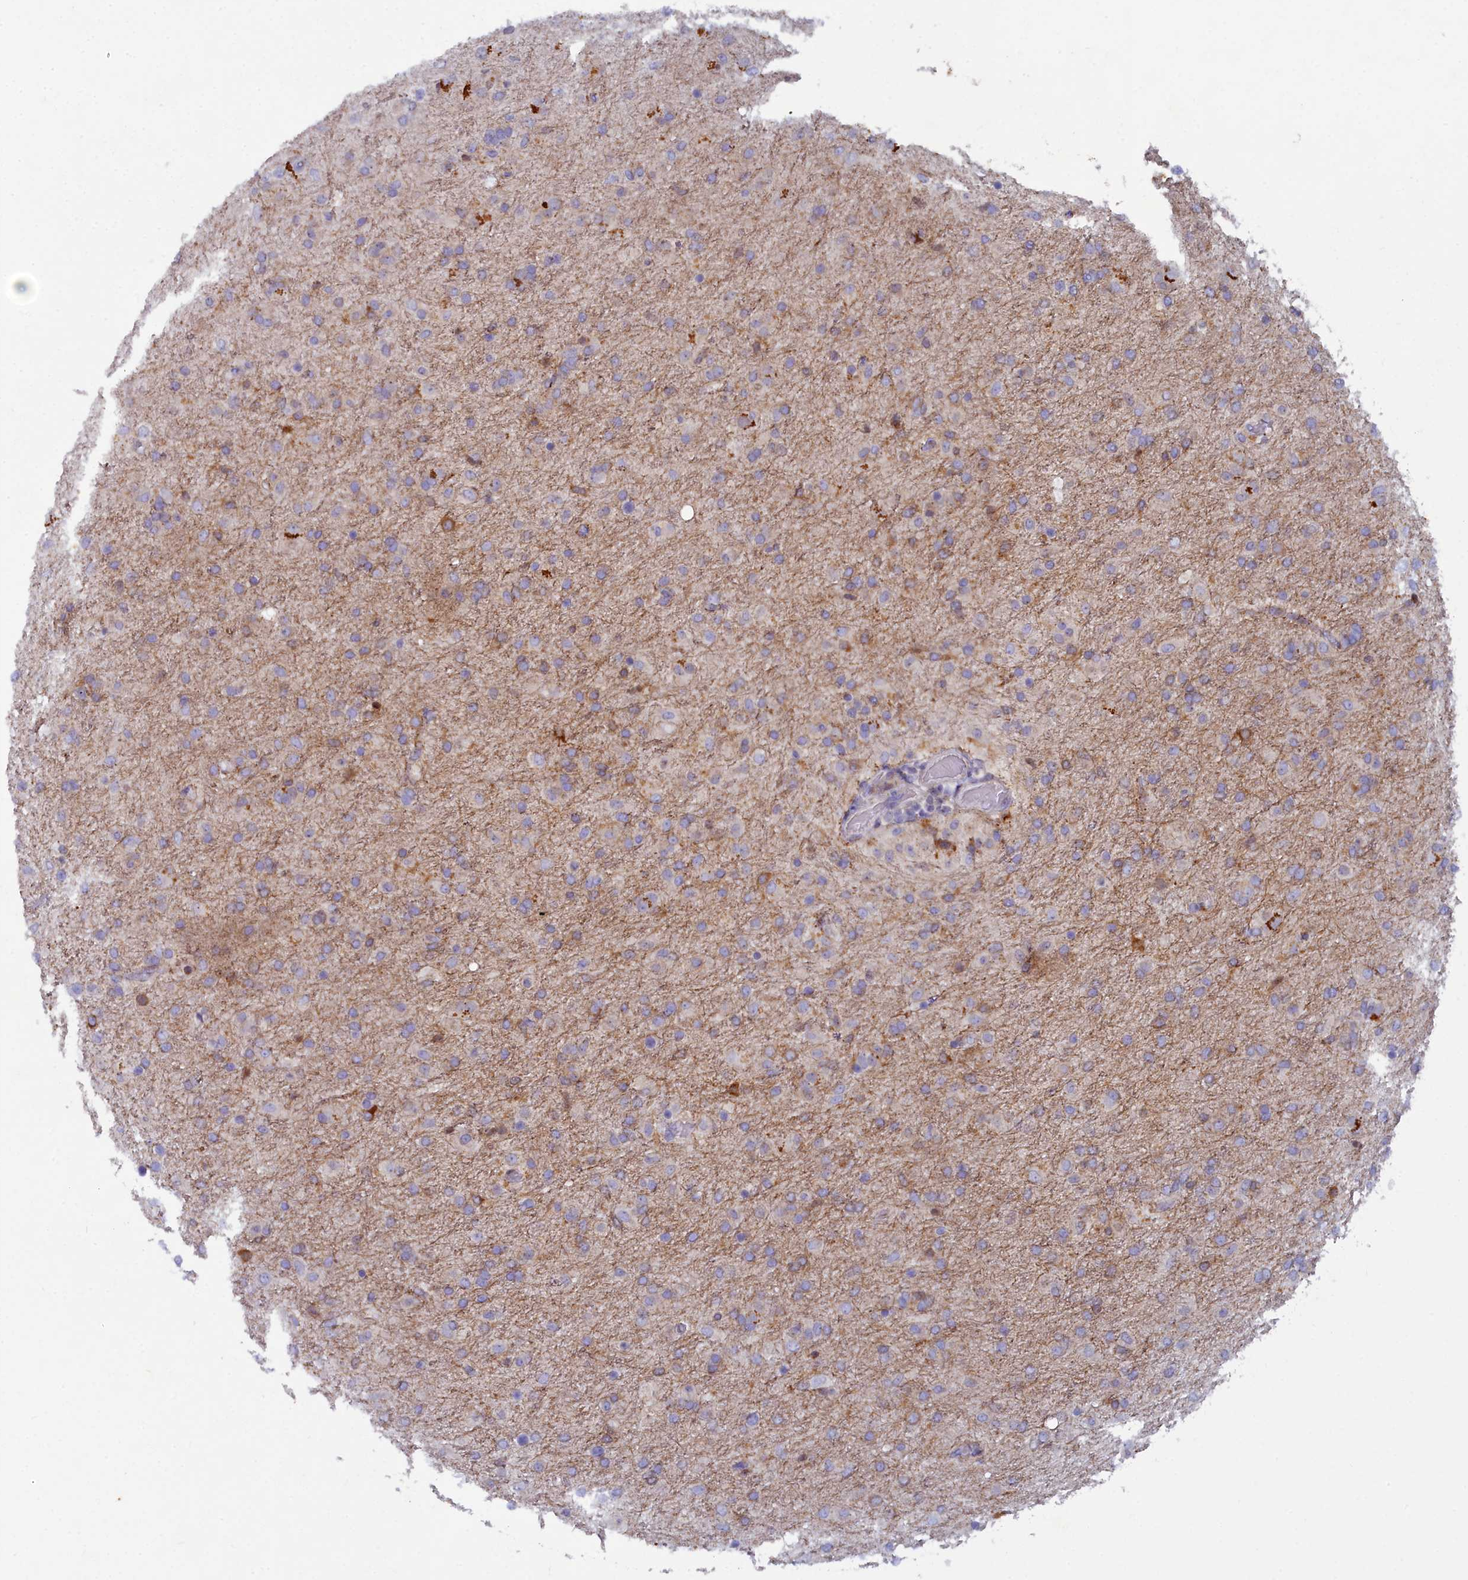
{"staining": {"intensity": "moderate", "quantity": "<25%", "location": "cytoplasmic/membranous"}, "tissue": "glioma", "cell_type": "Tumor cells", "image_type": "cancer", "snomed": [{"axis": "morphology", "description": "Glioma, malignant, Low grade"}, {"axis": "topography", "description": "Brain"}], "caption": "Glioma was stained to show a protein in brown. There is low levels of moderate cytoplasmic/membranous staining in approximately <25% of tumor cells.", "gene": "B9D2", "patient": {"sex": "male", "age": 65}}